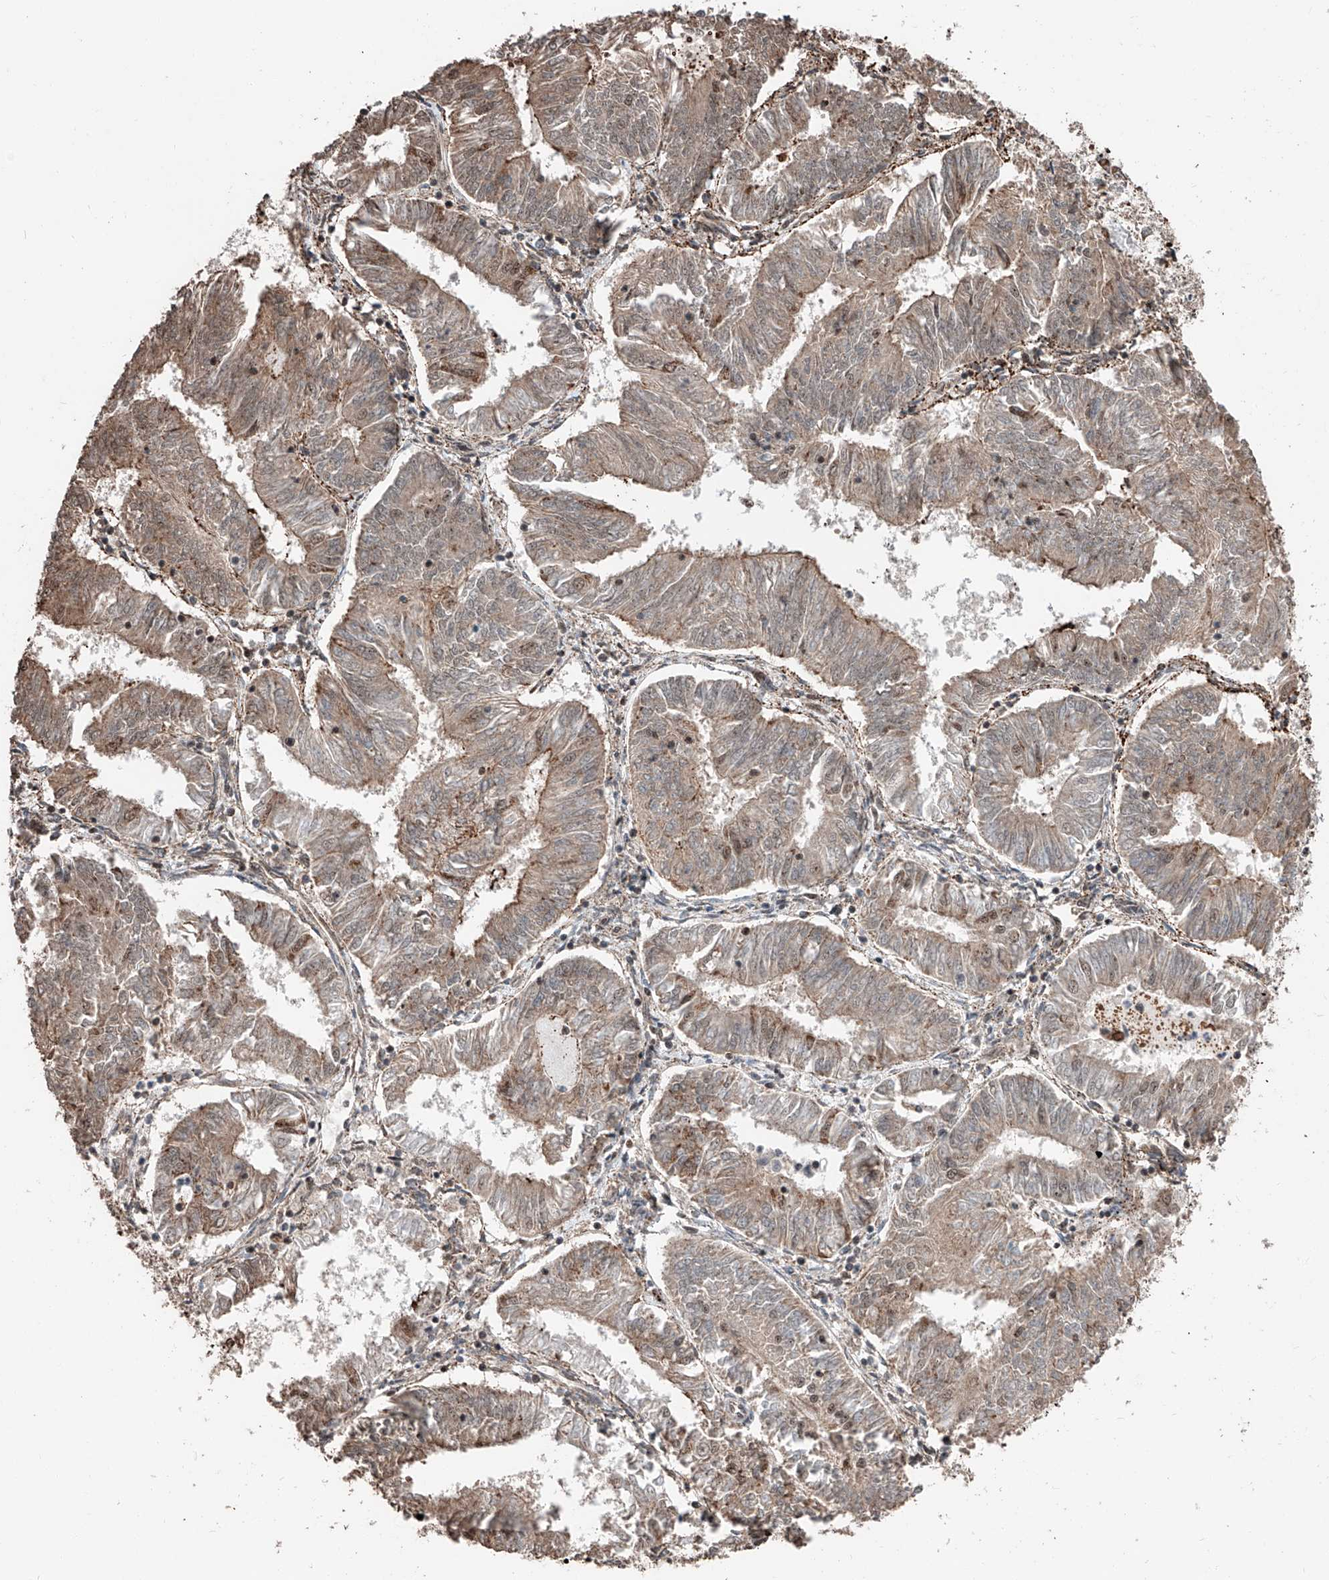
{"staining": {"intensity": "moderate", "quantity": "<25%", "location": "cytoplasmic/membranous"}, "tissue": "endometrial cancer", "cell_type": "Tumor cells", "image_type": "cancer", "snomed": [{"axis": "morphology", "description": "Adenocarcinoma, NOS"}, {"axis": "topography", "description": "Endometrium"}], "caption": "Immunohistochemical staining of endometrial cancer (adenocarcinoma) demonstrates low levels of moderate cytoplasmic/membranous staining in about <25% of tumor cells.", "gene": "ZNF445", "patient": {"sex": "female", "age": 58}}